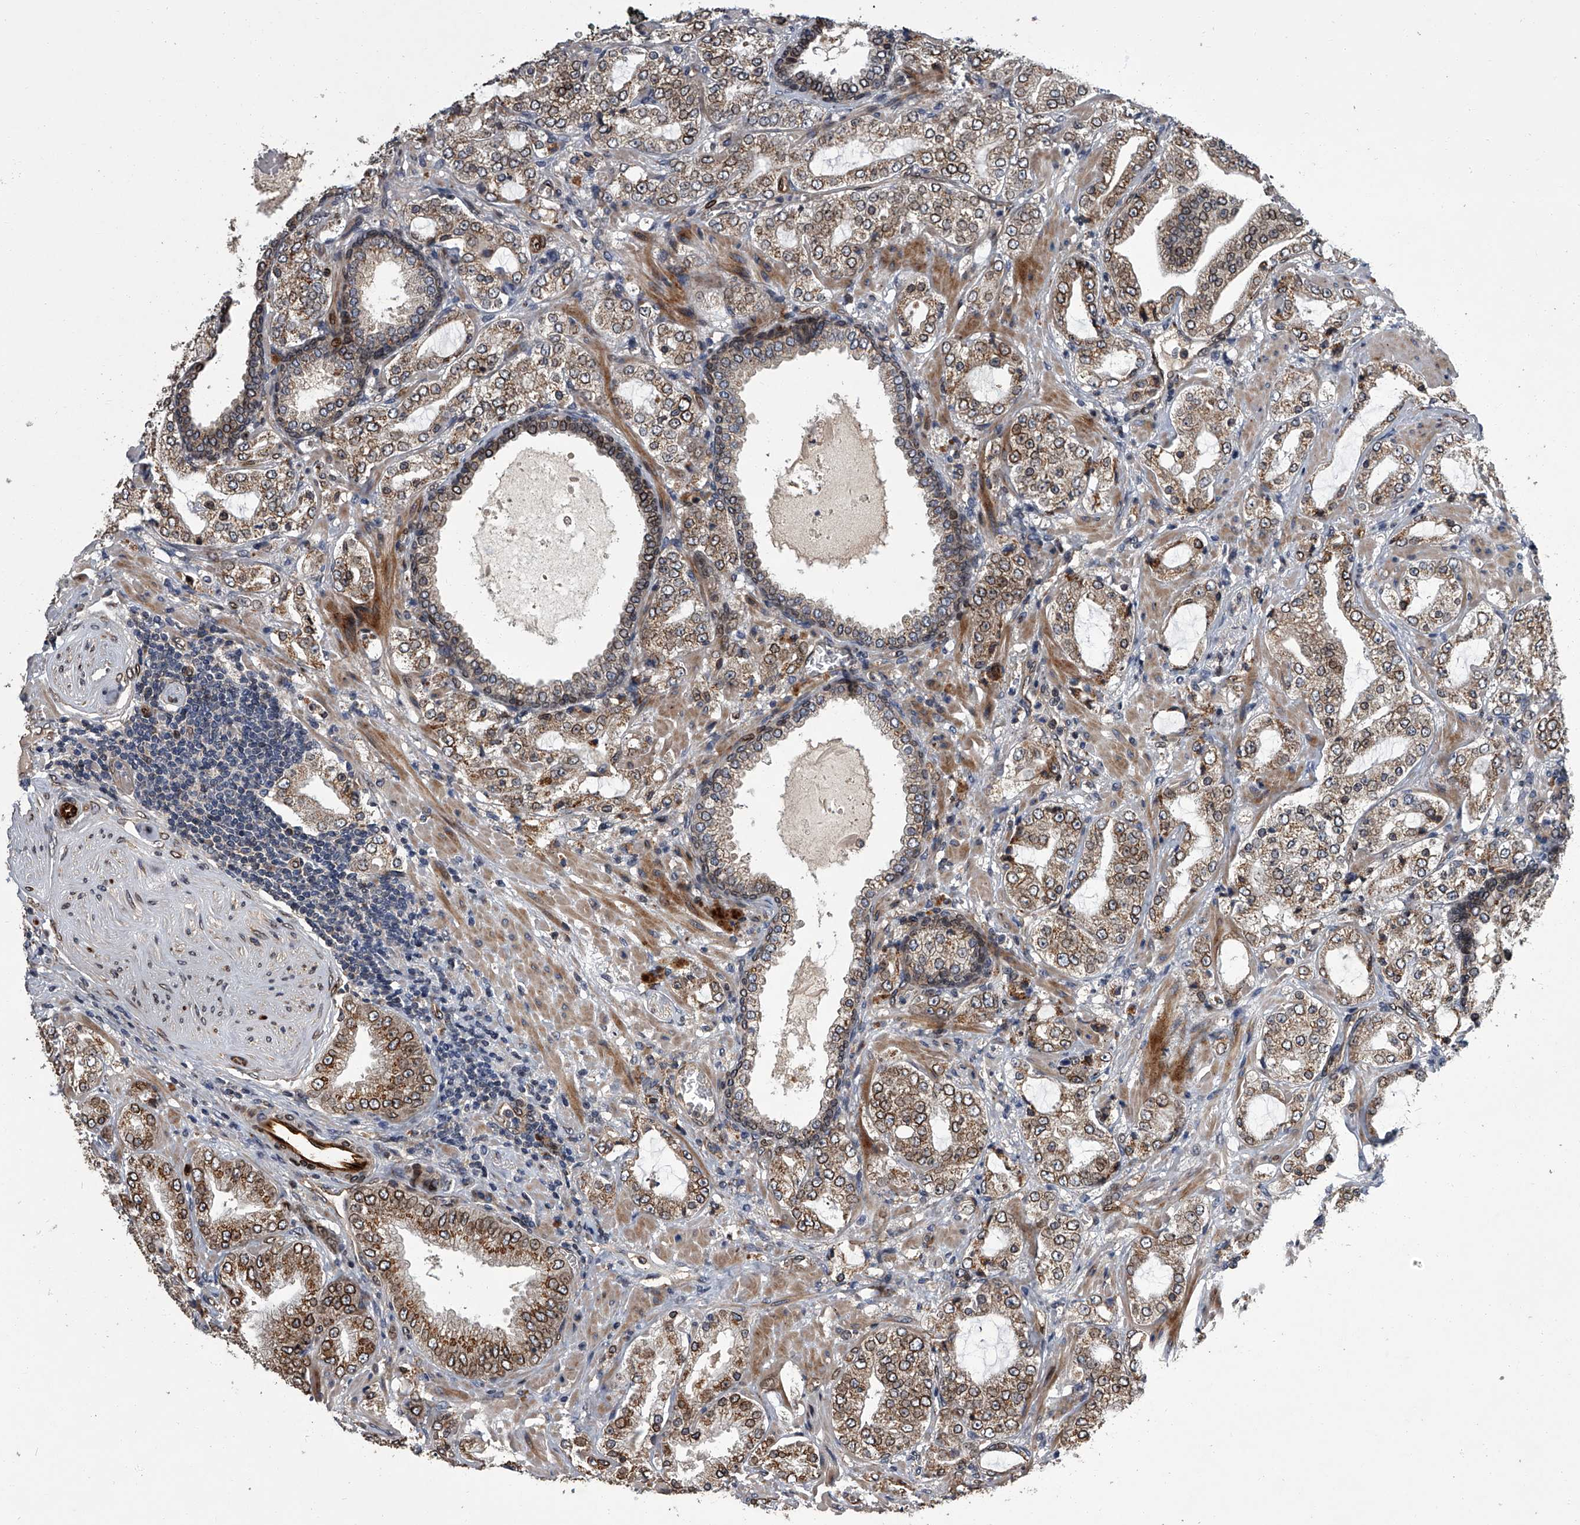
{"staining": {"intensity": "moderate", "quantity": ">75%", "location": "cytoplasmic/membranous,nuclear"}, "tissue": "prostate cancer", "cell_type": "Tumor cells", "image_type": "cancer", "snomed": [{"axis": "morphology", "description": "Adenocarcinoma, High grade"}, {"axis": "topography", "description": "Prostate"}], "caption": "Tumor cells reveal medium levels of moderate cytoplasmic/membranous and nuclear expression in about >75% of cells in prostate cancer.", "gene": "LRRC8C", "patient": {"sex": "male", "age": 64}}